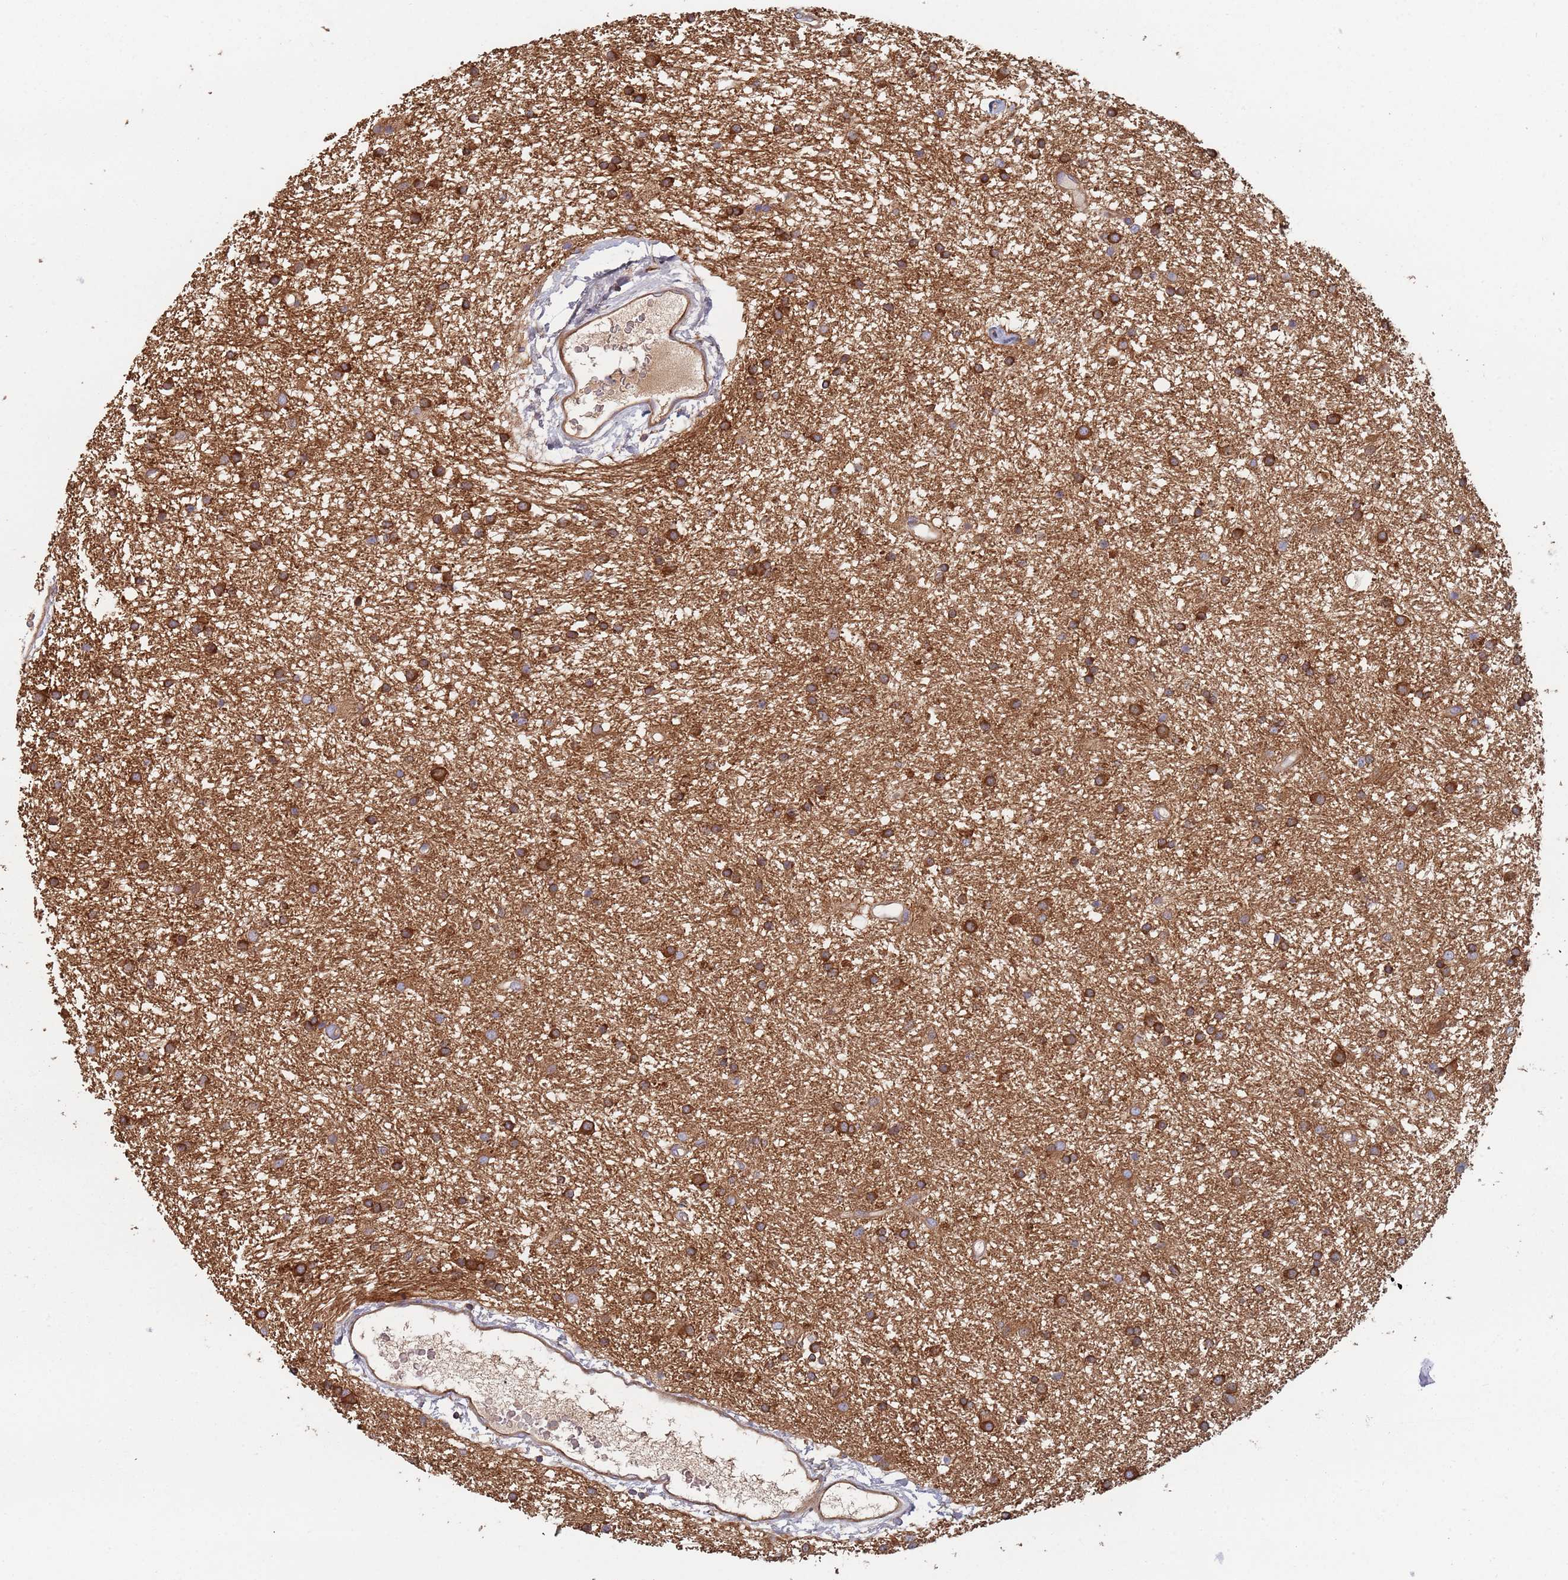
{"staining": {"intensity": "strong", "quantity": ">75%", "location": "cytoplasmic/membranous"}, "tissue": "glioma", "cell_type": "Tumor cells", "image_type": "cancer", "snomed": [{"axis": "morphology", "description": "Glioma, malignant, High grade"}, {"axis": "topography", "description": "Brain"}], "caption": "IHC of human glioma displays high levels of strong cytoplasmic/membranous expression in about >75% of tumor cells.", "gene": "GDI2", "patient": {"sex": "male", "age": 77}}